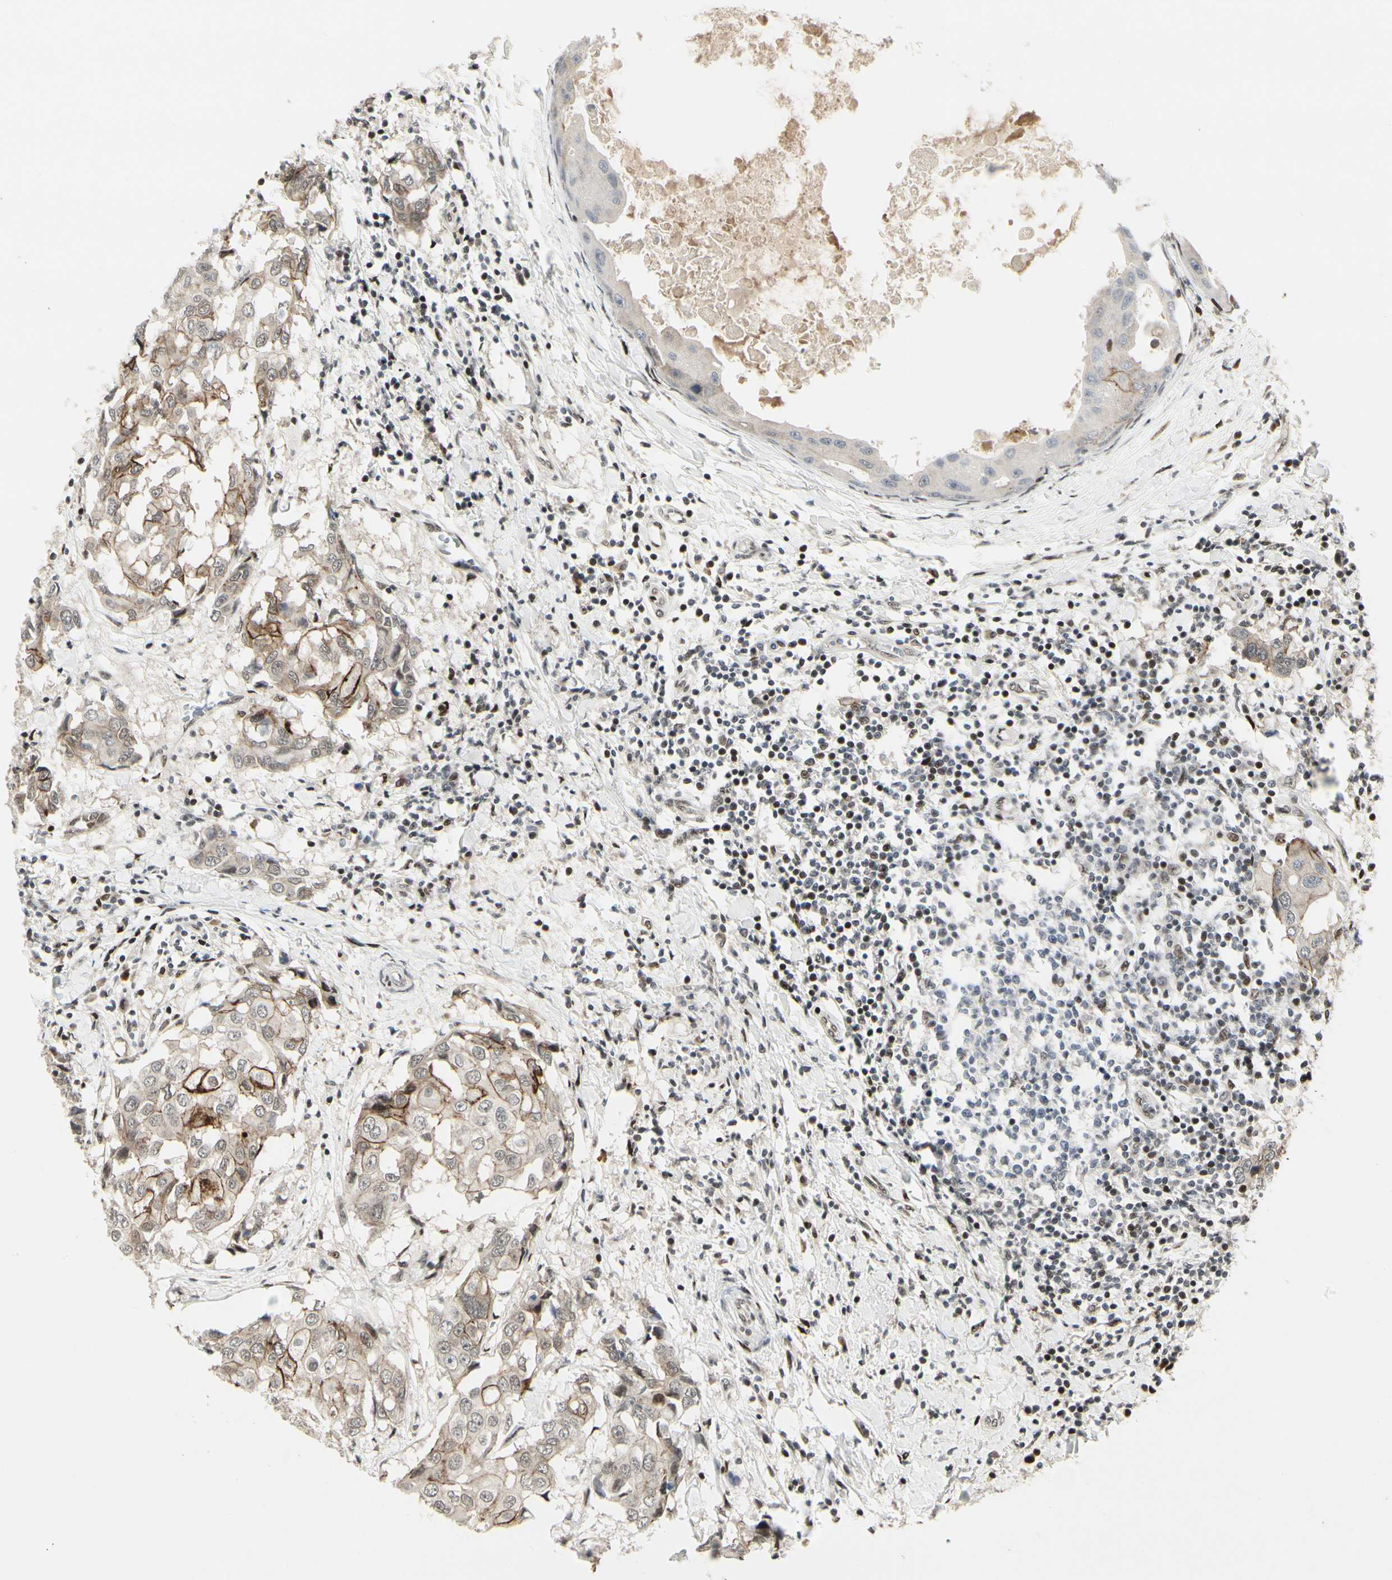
{"staining": {"intensity": "strong", "quantity": "<25%", "location": "cytoplasmic/membranous"}, "tissue": "breast cancer", "cell_type": "Tumor cells", "image_type": "cancer", "snomed": [{"axis": "morphology", "description": "Duct carcinoma"}, {"axis": "topography", "description": "Breast"}], "caption": "A medium amount of strong cytoplasmic/membranous staining is seen in approximately <25% of tumor cells in breast cancer (intraductal carcinoma) tissue.", "gene": "FOXJ2", "patient": {"sex": "female", "age": 27}}